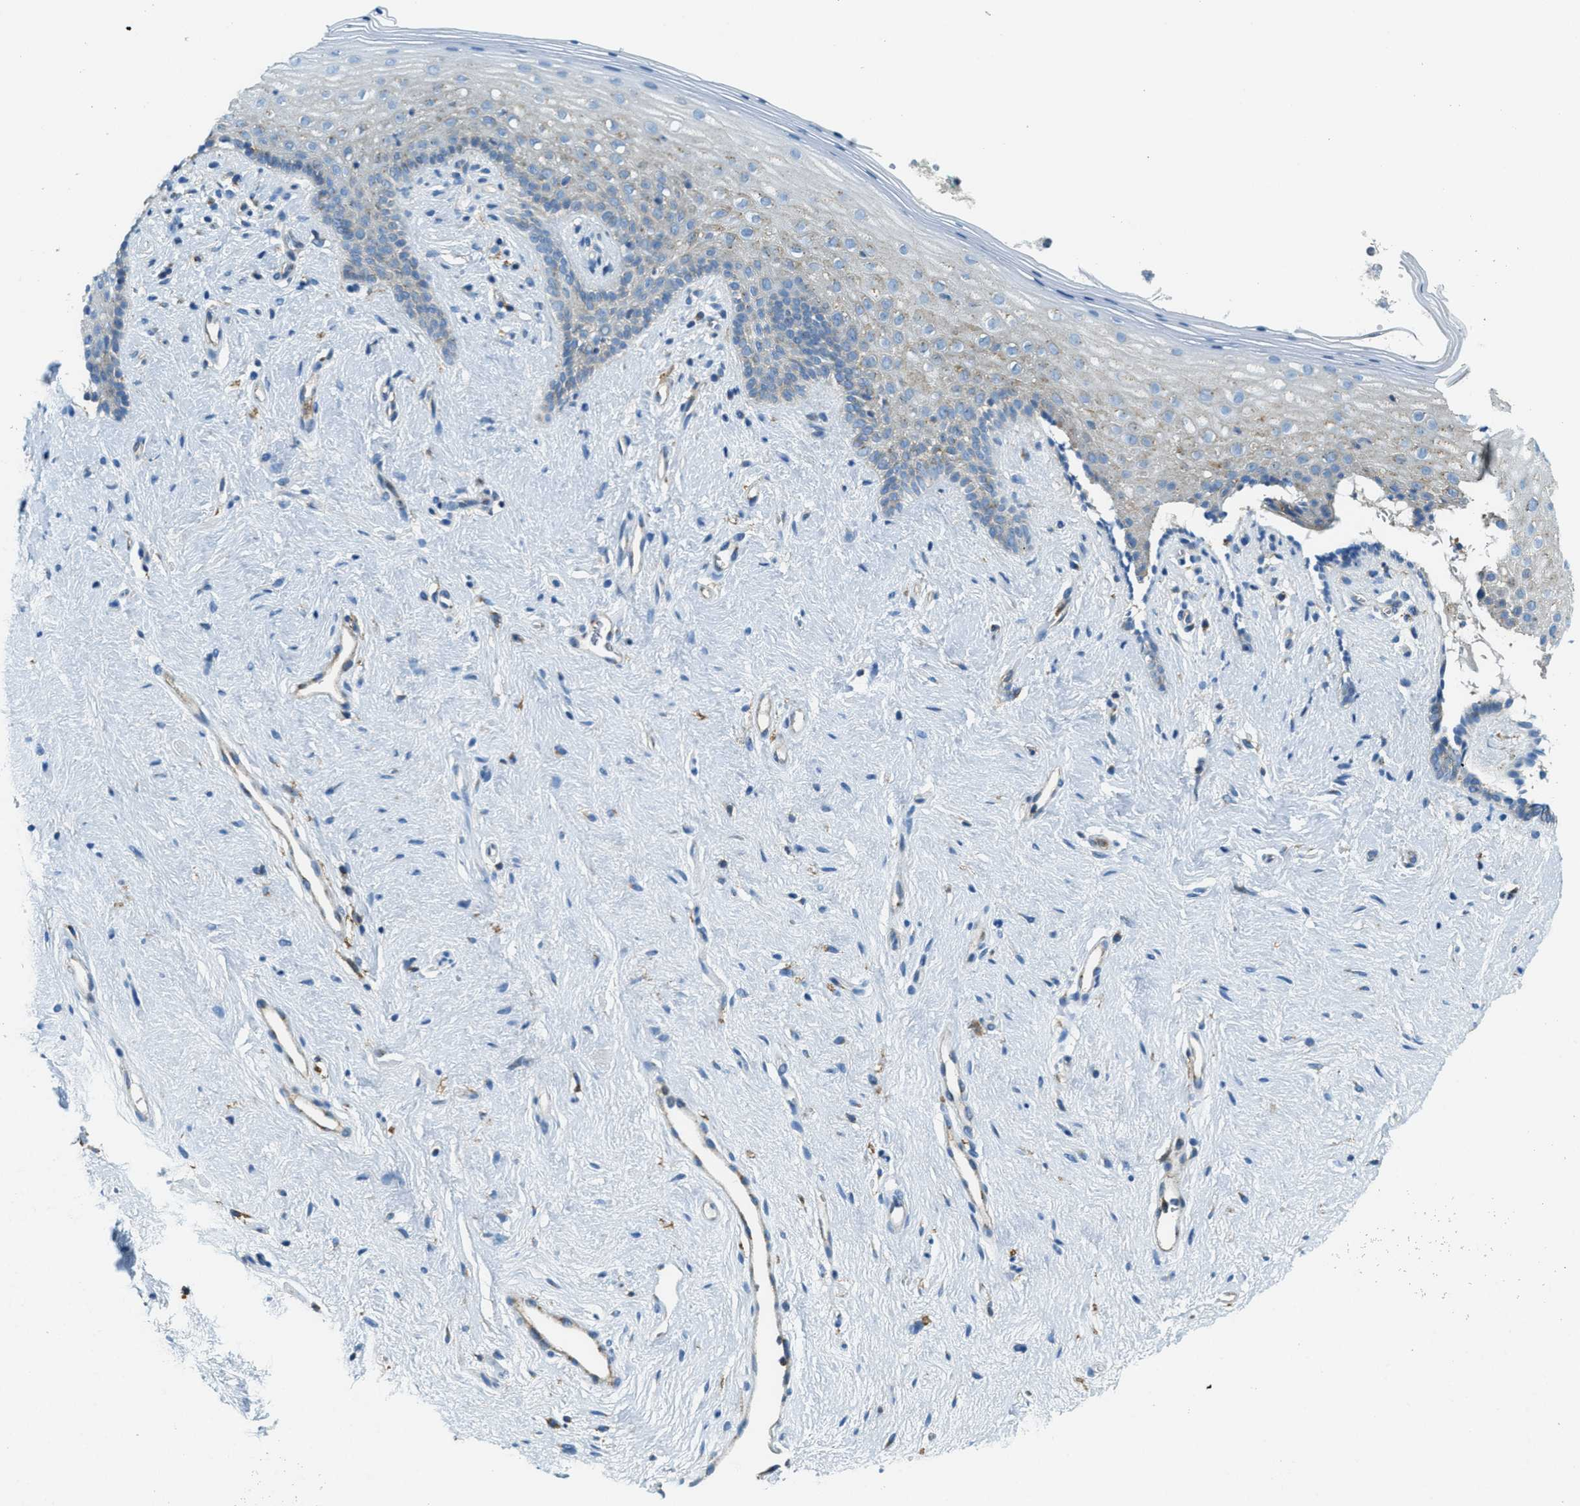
{"staining": {"intensity": "weak", "quantity": "25%-75%", "location": "cytoplasmic/membranous"}, "tissue": "vagina", "cell_type": "Squamous epithelial cells", "image_type": "normal", "snomed": [{"axis": "morphology", "description": "Normal tissue, NOS"}, {"axis": "topography", "description": "Vagina"}], "caption": "DAB immunohistochemical staining of benign human vagina shows weak cytoplasmic/membranous protein positivity in approximately 25%-75% of squamous epithelial cells.", "gene": "AP2B1", "patient": {"sex": "female", "age": 44}}